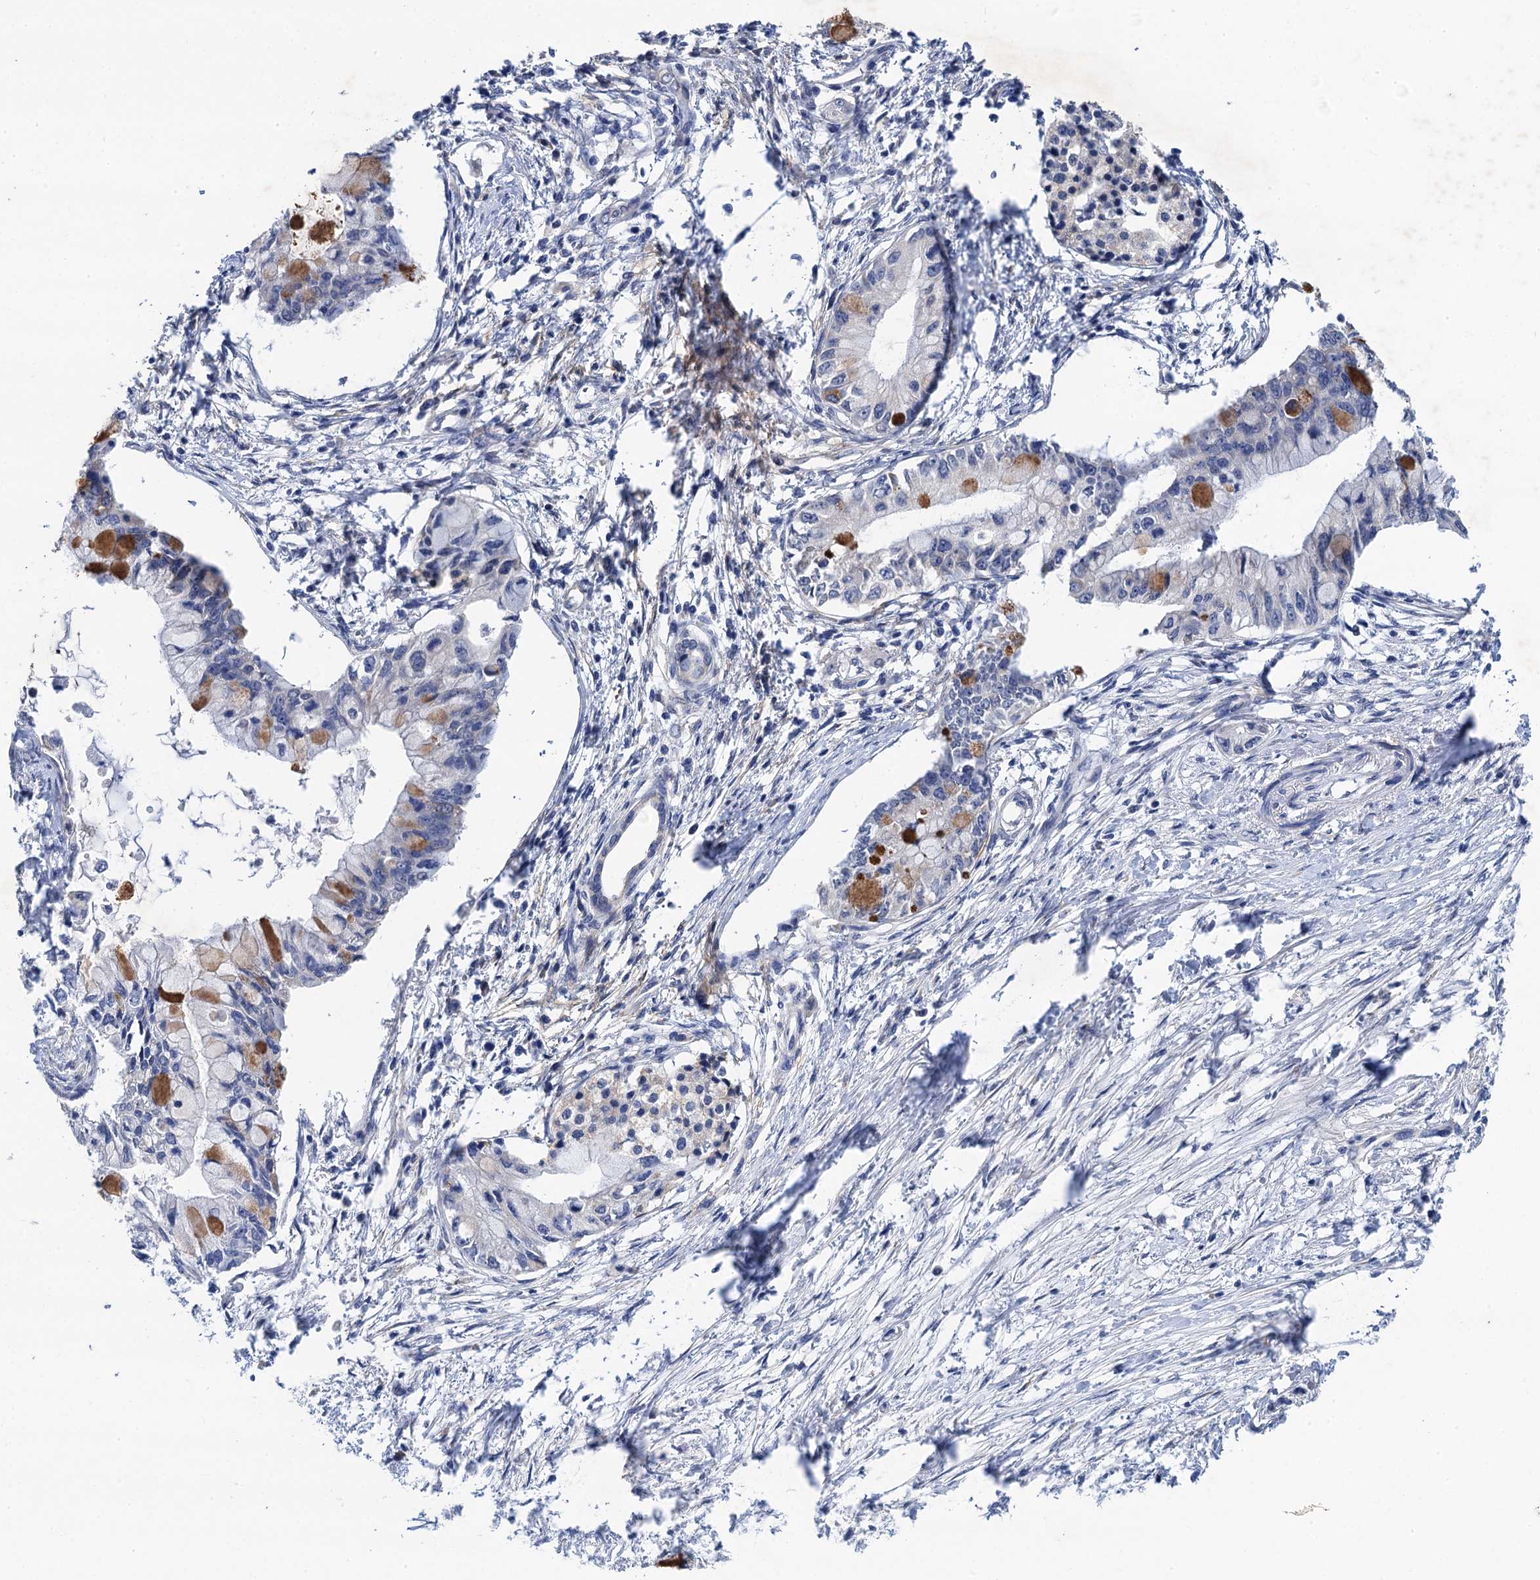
{"staining": {"intensity": "moderate", "quantity": "<25%", "location": "cytoplasmic/membranous"}, "tissue": "pancreatic cancer", "cell_type": "Tumor cells", "image_type": "cancer", "snomed": [{"axis": "morphology", "description": "Adenocarcinoma, NOS"}, {"axis": "topography", "description": "Pancreas"}], "caption": "The photomicrograph displays immunohistochemical staining of adenocarcinoma (pancreatic). There is moderate cytoplasmic/membranous positivity is seen in about <25% of tumor cells. (Brightfield microscopy of DAB IHC at high magnification).", "gene": "TMEM39B", "patient": {"sex": "male", "age": 48}}